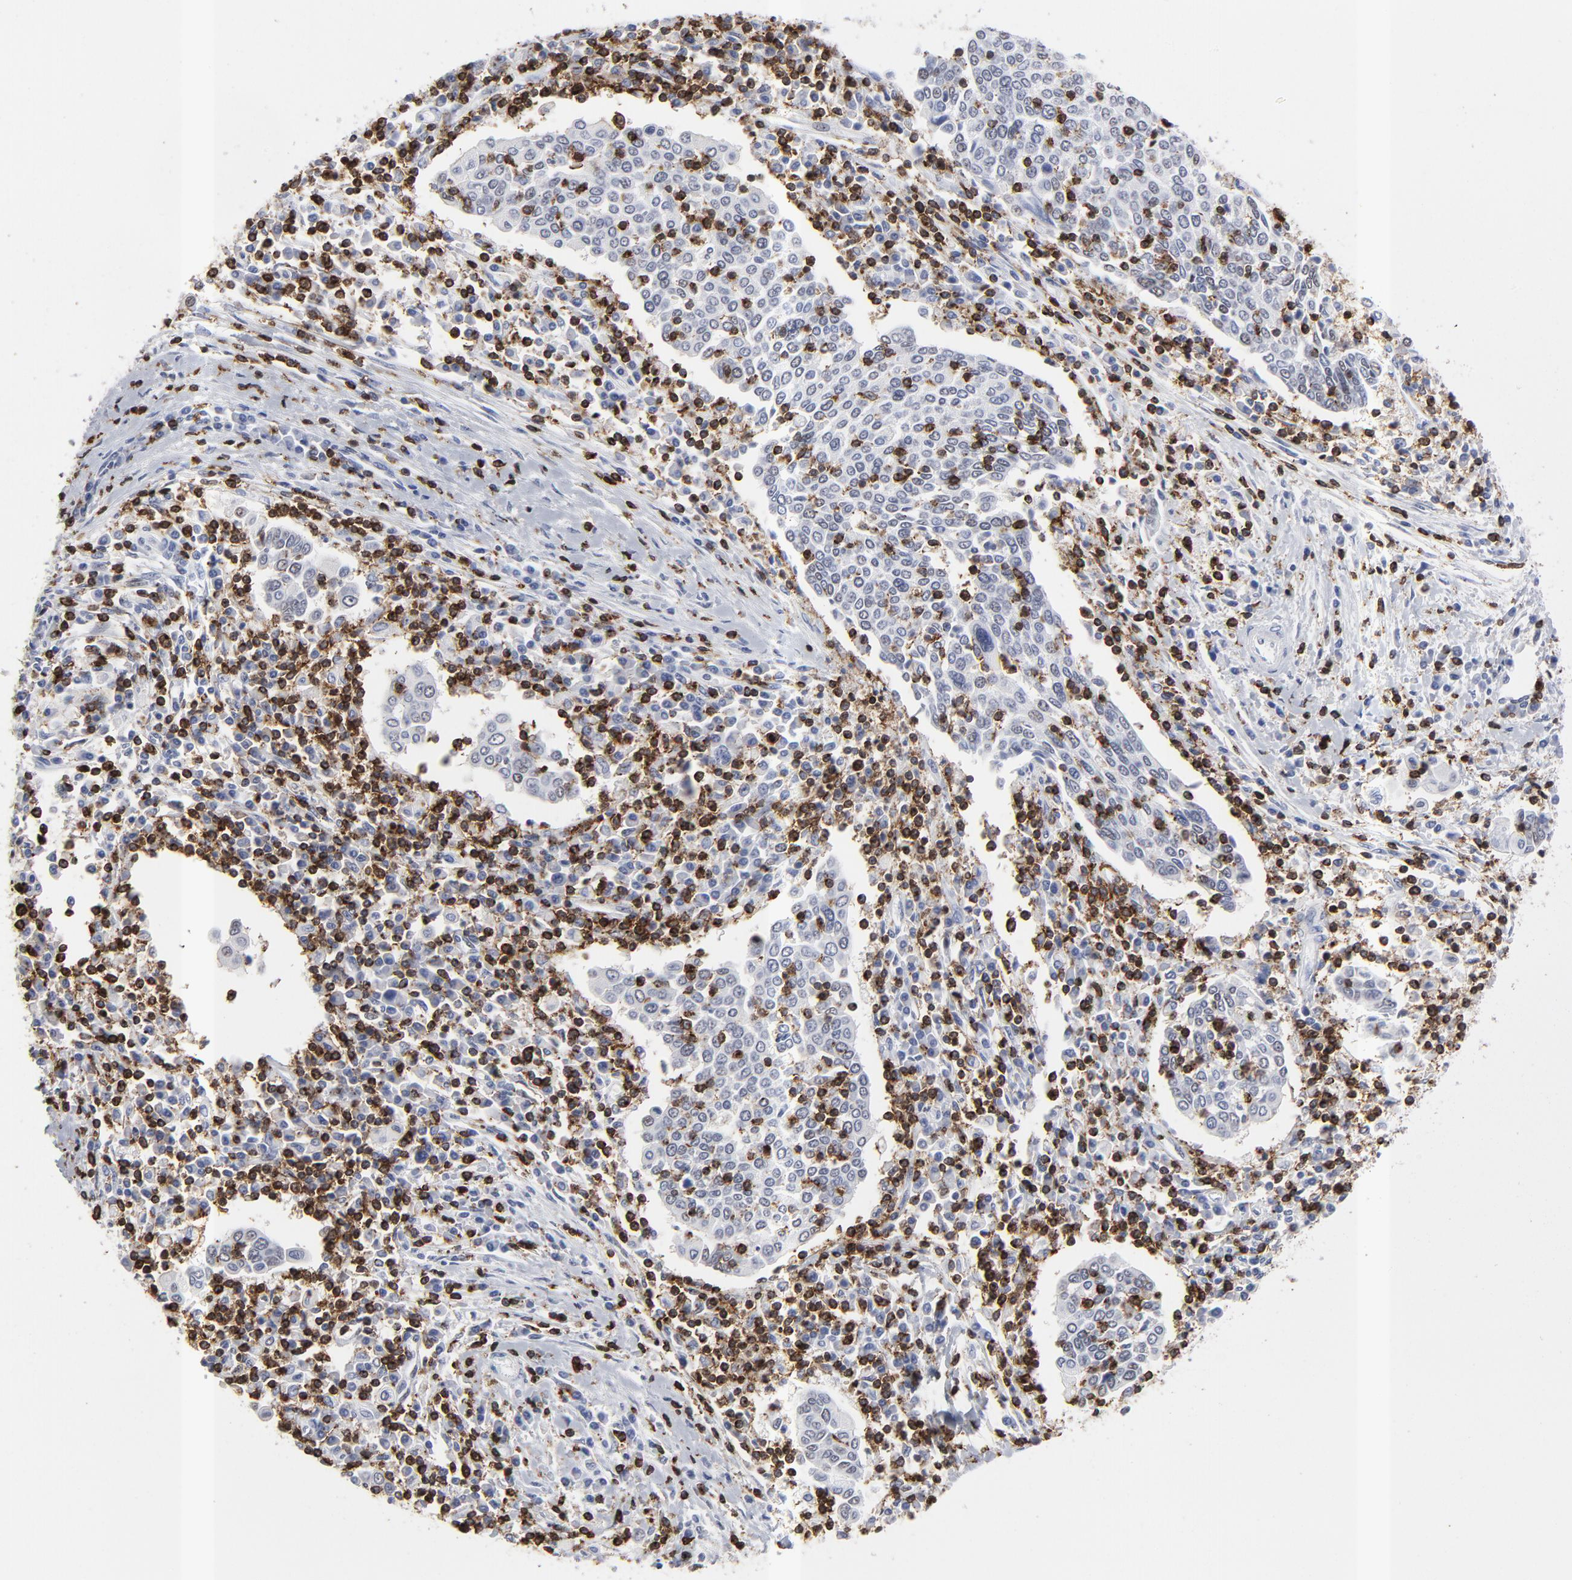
{"staining": {"intensity": "negative", "quantity": "none", "location": "none"}, "tissue": "cervical cancer", "cell_type": "Tumor cells", "image_type": "cancer", "snomed": [{"axis": "morphology", "description": "Squamous cell carcinoma, NOS"}, {"axis": "topography", "description": "Cervix"}], "caption": "IHC of cervical cancer (squamous cell carcinoma) reveals no staining in tumor cells.", "gene": "CD2", "patient": {"sex": "female", "age": 40}}